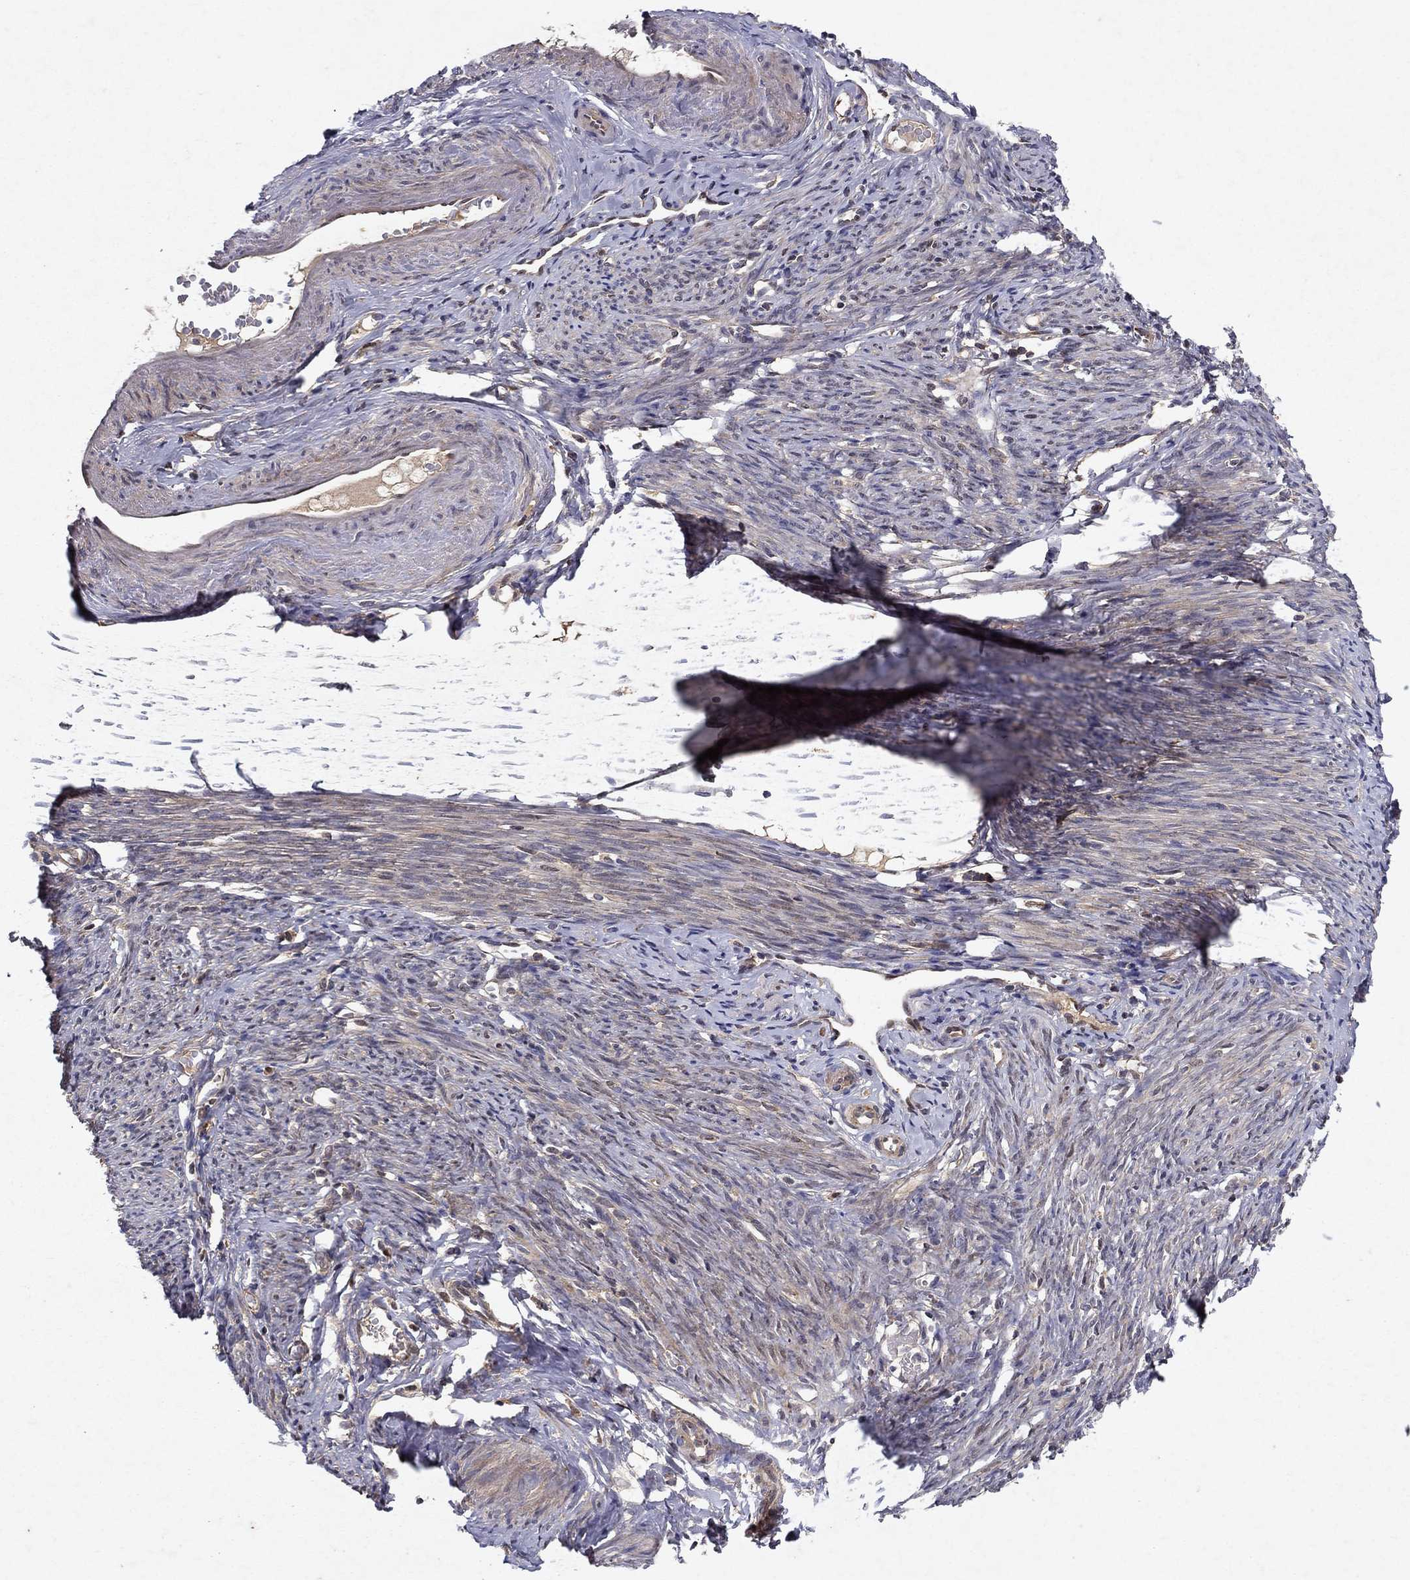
{"staining": {"intensity": "negative", "quantity": "none", "location": "none"}, "tissue": "endometrial cancer", "cell_type": "Tumor cells", "image_type": "cancer", "snomed": [{"axis": "morphology", "description": "Adenocarcinoma, NOS"}, {"axis": "topography", "description": "Endometrium"}], "caption": "Endometrial adenocarcinoma stained for a protein using immunohistochemistry exhibits no staining tumor cells.", "gene": "CRTC1", "patient": {"sex": "female", "age": 57}}